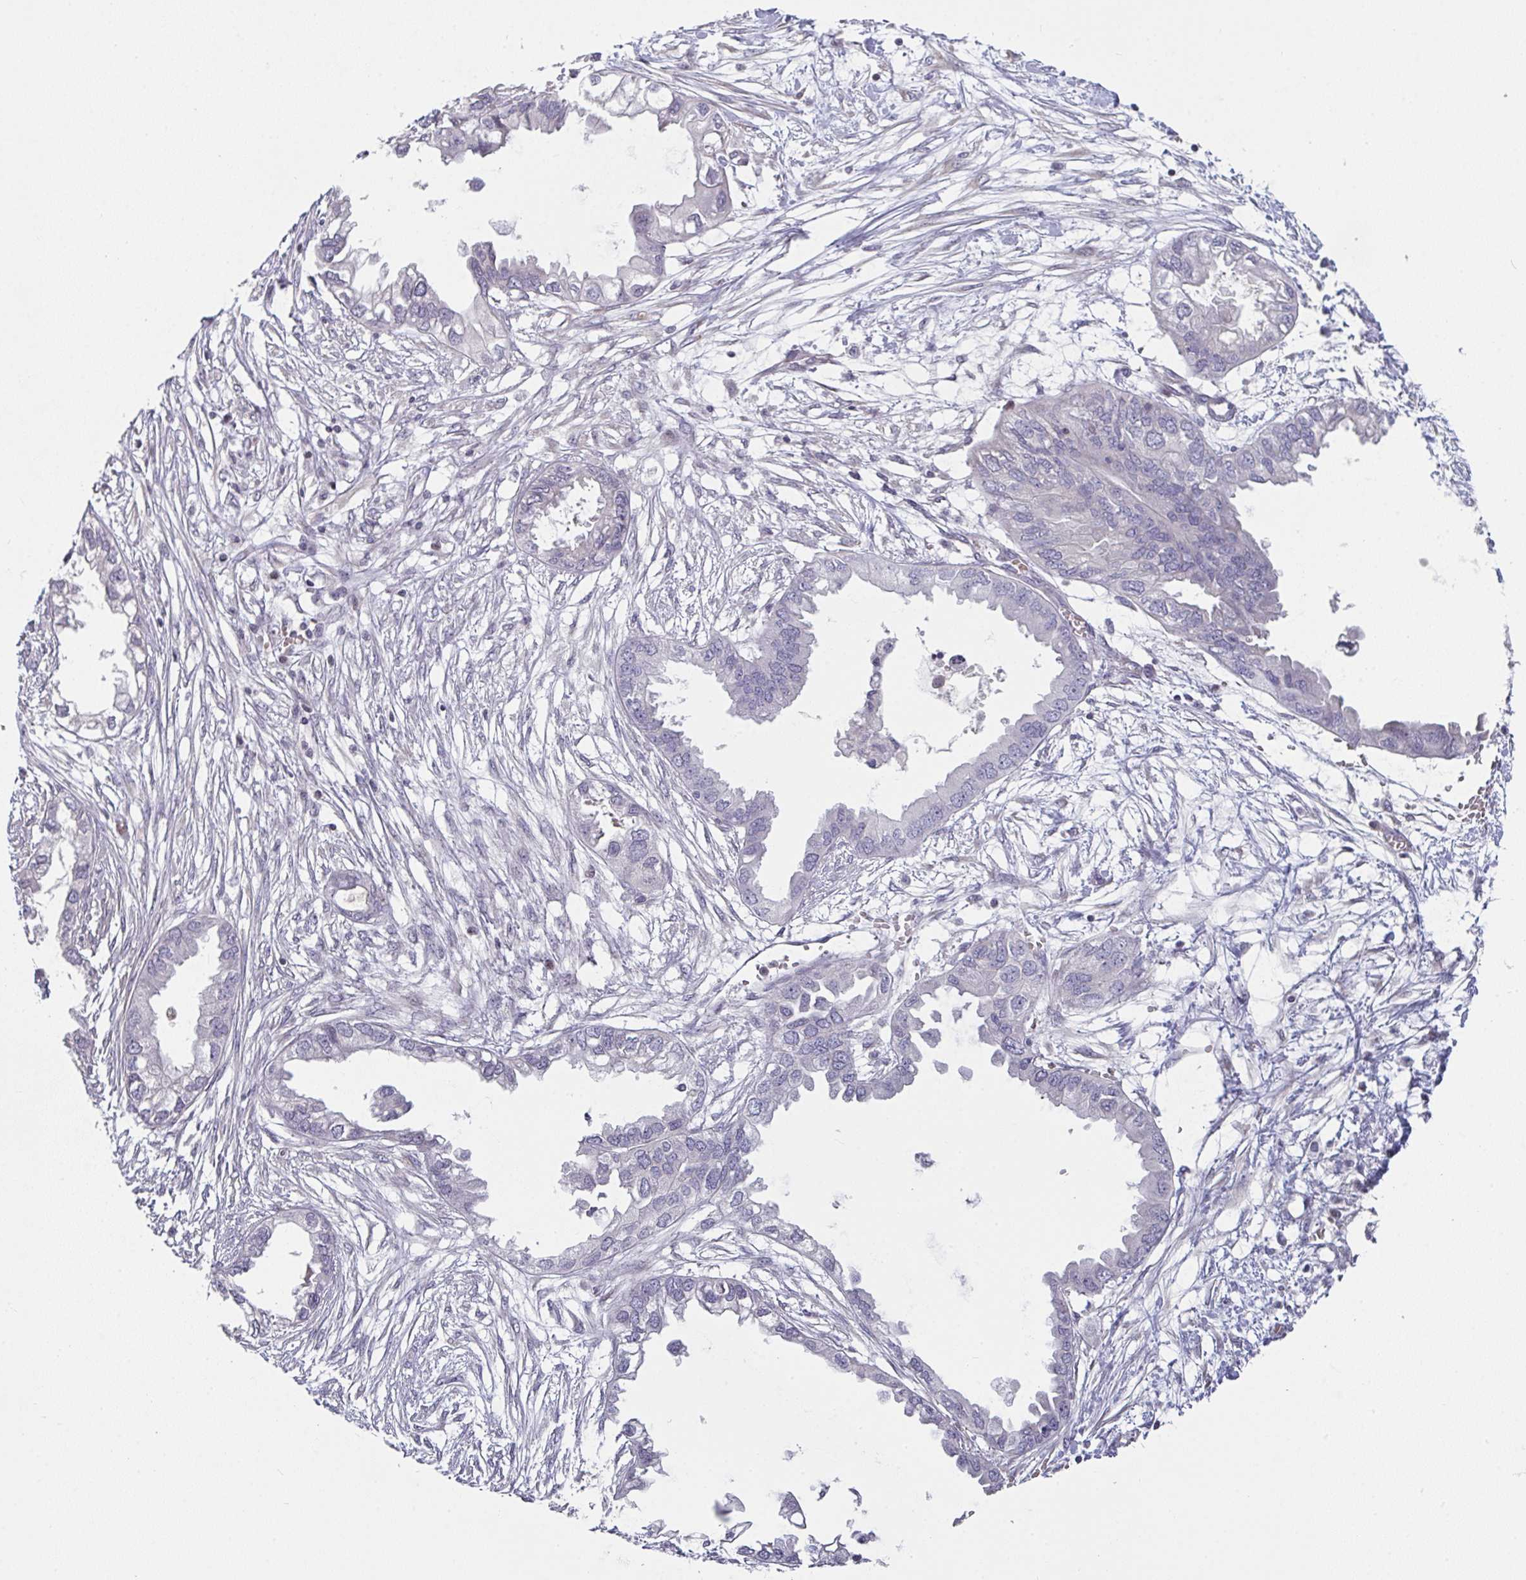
{"staining": {"intensity": "negative", "quantity": "none", "location": "none"}, "tissue": "endometrial cancer", "cell_type": "Tumor cells", "image_type": "cancer", "snomed": [{"axis": "morphology", "description": "Adenocarcinoma, NOS"}, {"axis": "morphology", "description": "Adenocarcinoma, metastatic, NOS"}, {"axis": "topography", "description": "Adipose tissue"}, {"axis": "topography", "description": "Endometrium"}], "caption": "Tumor cells show no significant staining in endometrial metastatic adenocarcinoma.", "gene": "PCDHB8", "patient": {"sex": "female", "age": 67}}